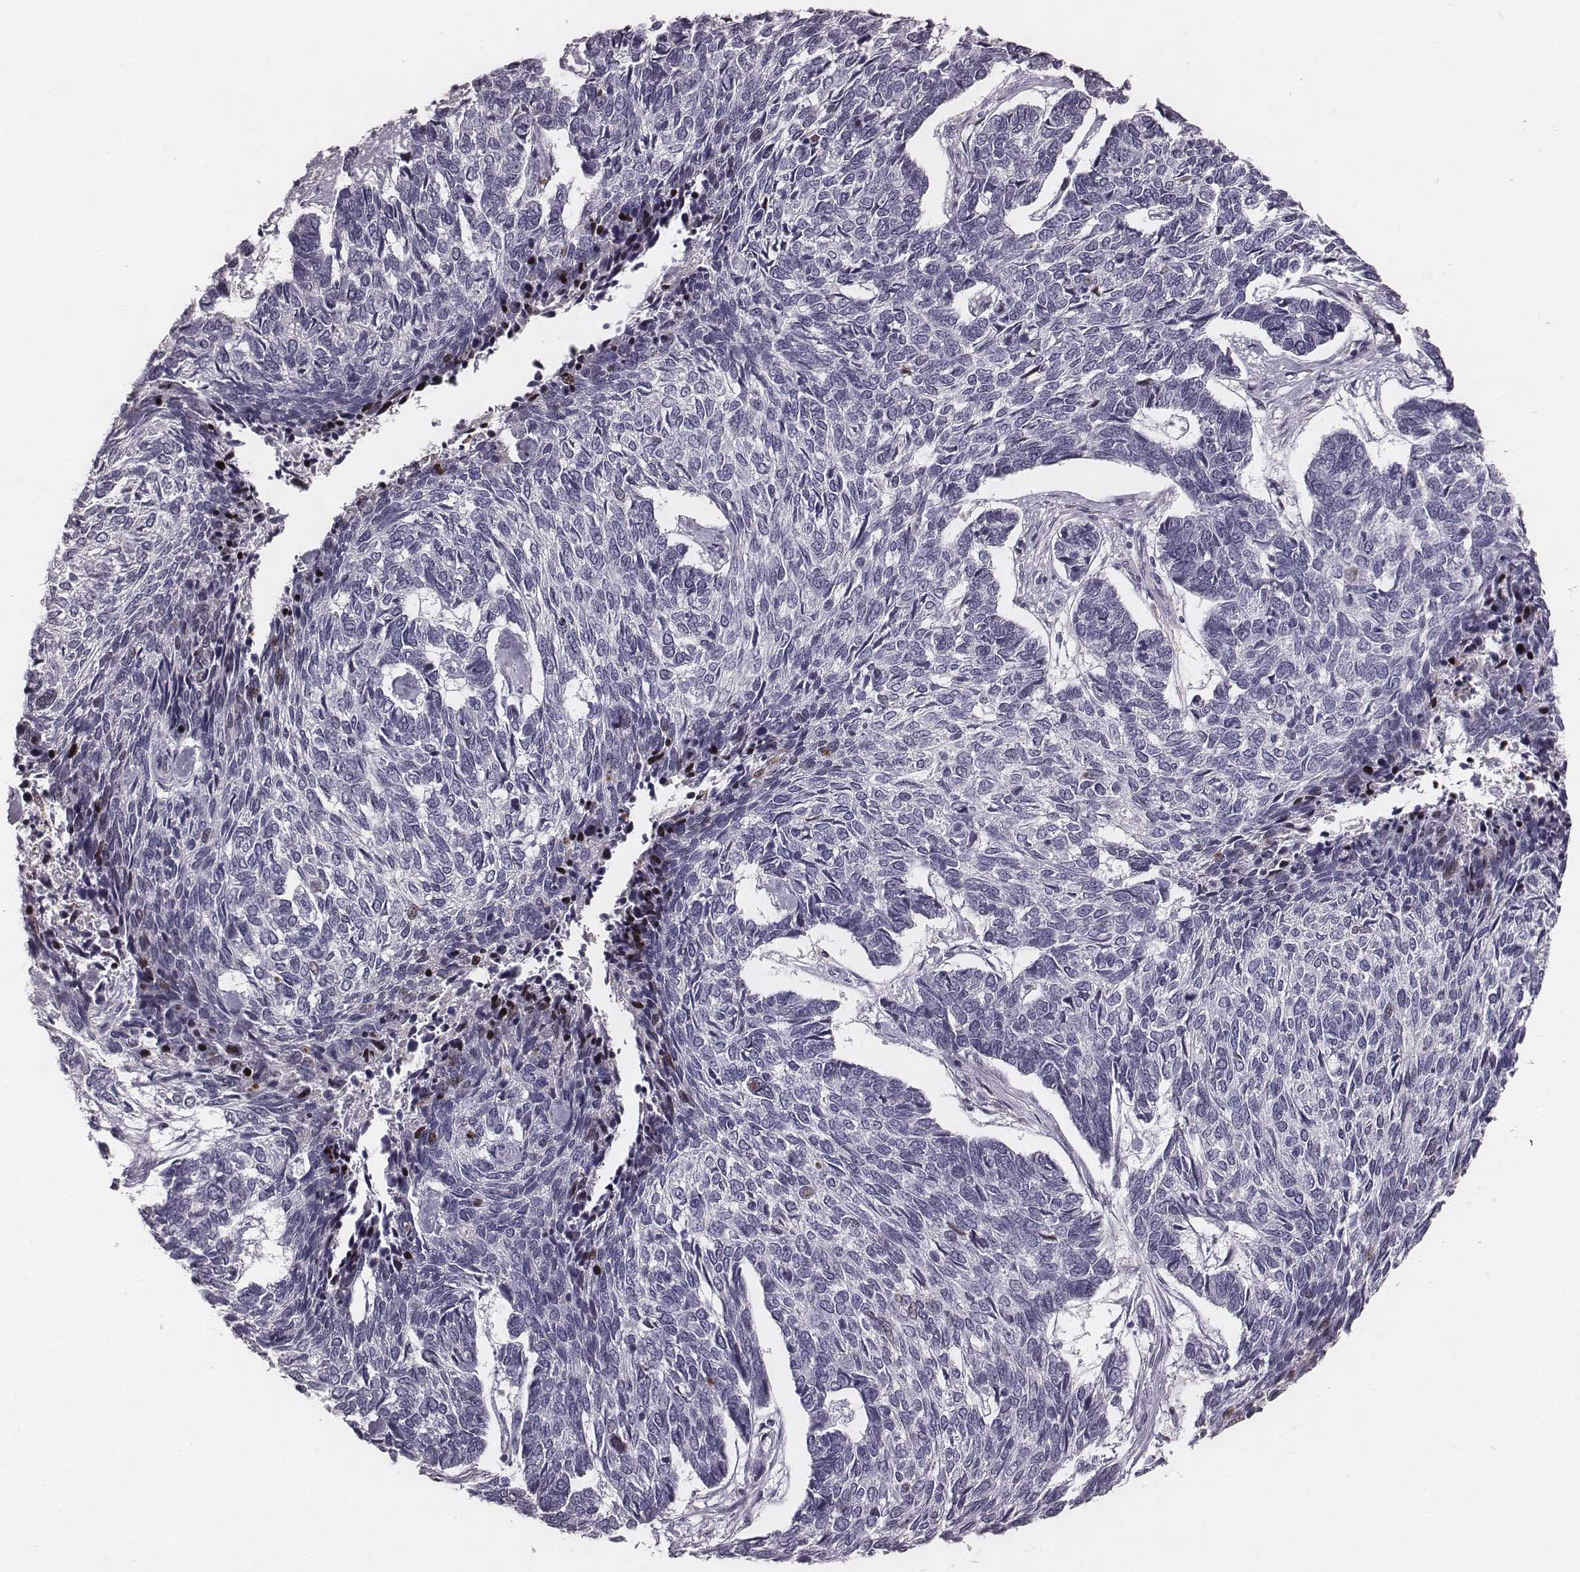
{"staining": {"intensity": "negative", "quantity": "none", "location": "none"}, "tissue": "skin cancer", "cell_type": "Tumor cells", "image_type": "cancer", "snomed": [{"axis": "morphology", "description": "Basal cell carcinoma"}, {"axis": "topography", "description": "Skin"}], "caption": "Photomicrograph shows no significant protein expression in tumor cells of basal cell carcinoma (skin).", "gene": "NDC1", "patient": {"sex": "female", "age": 65}}